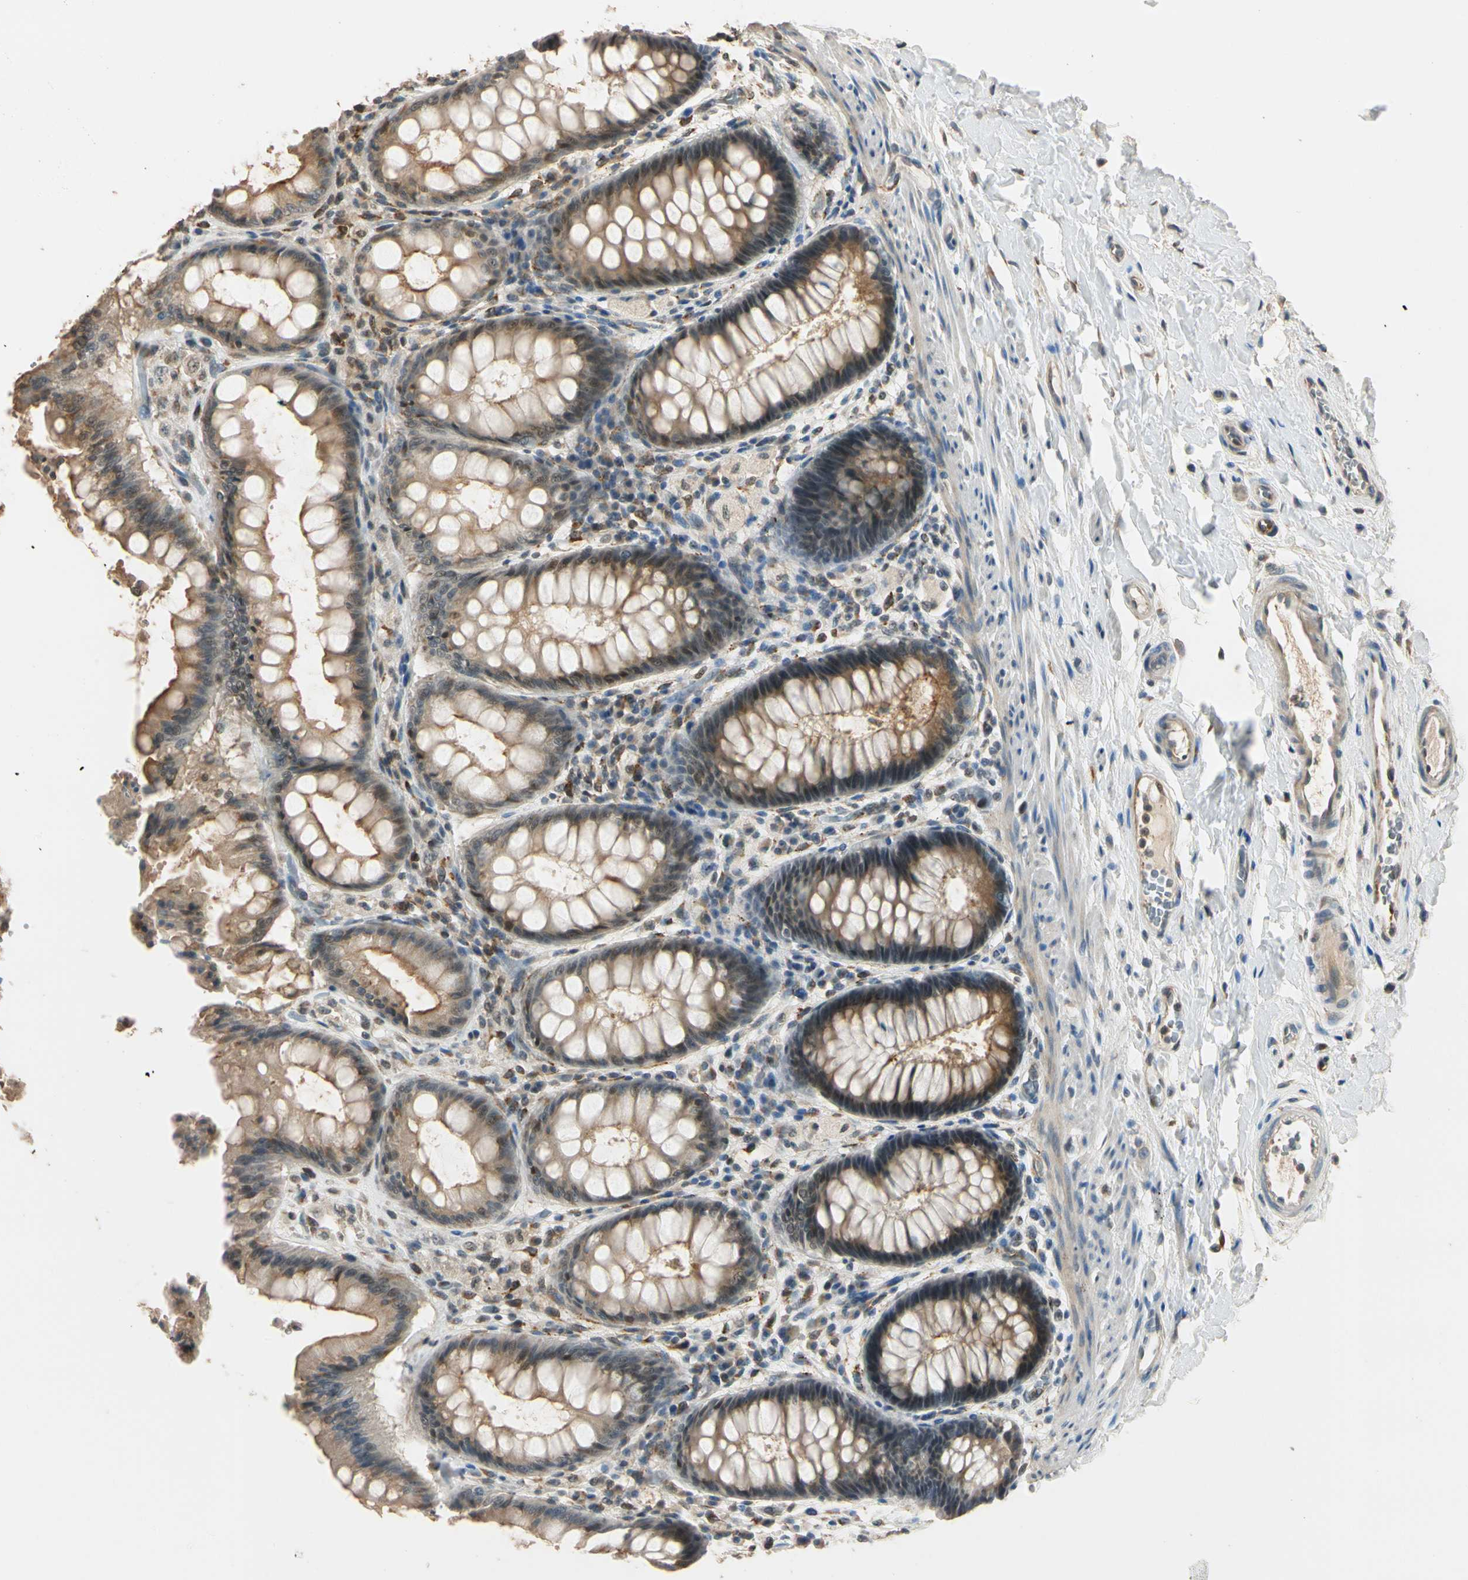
{"staining": {"intensity": "moderate", "quantity": ">75%", "location": "cytoplasmic/membranous"}, "tissue": "rectum", "cell_type": "Glandular cells", "image_type": "normal", "snomed": [{"axis": "morphology", "description": "Normal tissue, NOS"}, {"axis": "topography", "description": "Rectum"}], "caption": "A high-resolution photomicrograph shows IHC staining of unremarkable rectum, which displays moderate cytoplasmic/membranous expression in about >75% of glandular cells. Ihc stains the protein in brown and the nuclei are stained blue.", "gene": "TASOR", "patient": {"sex": "female", "age": 46}}